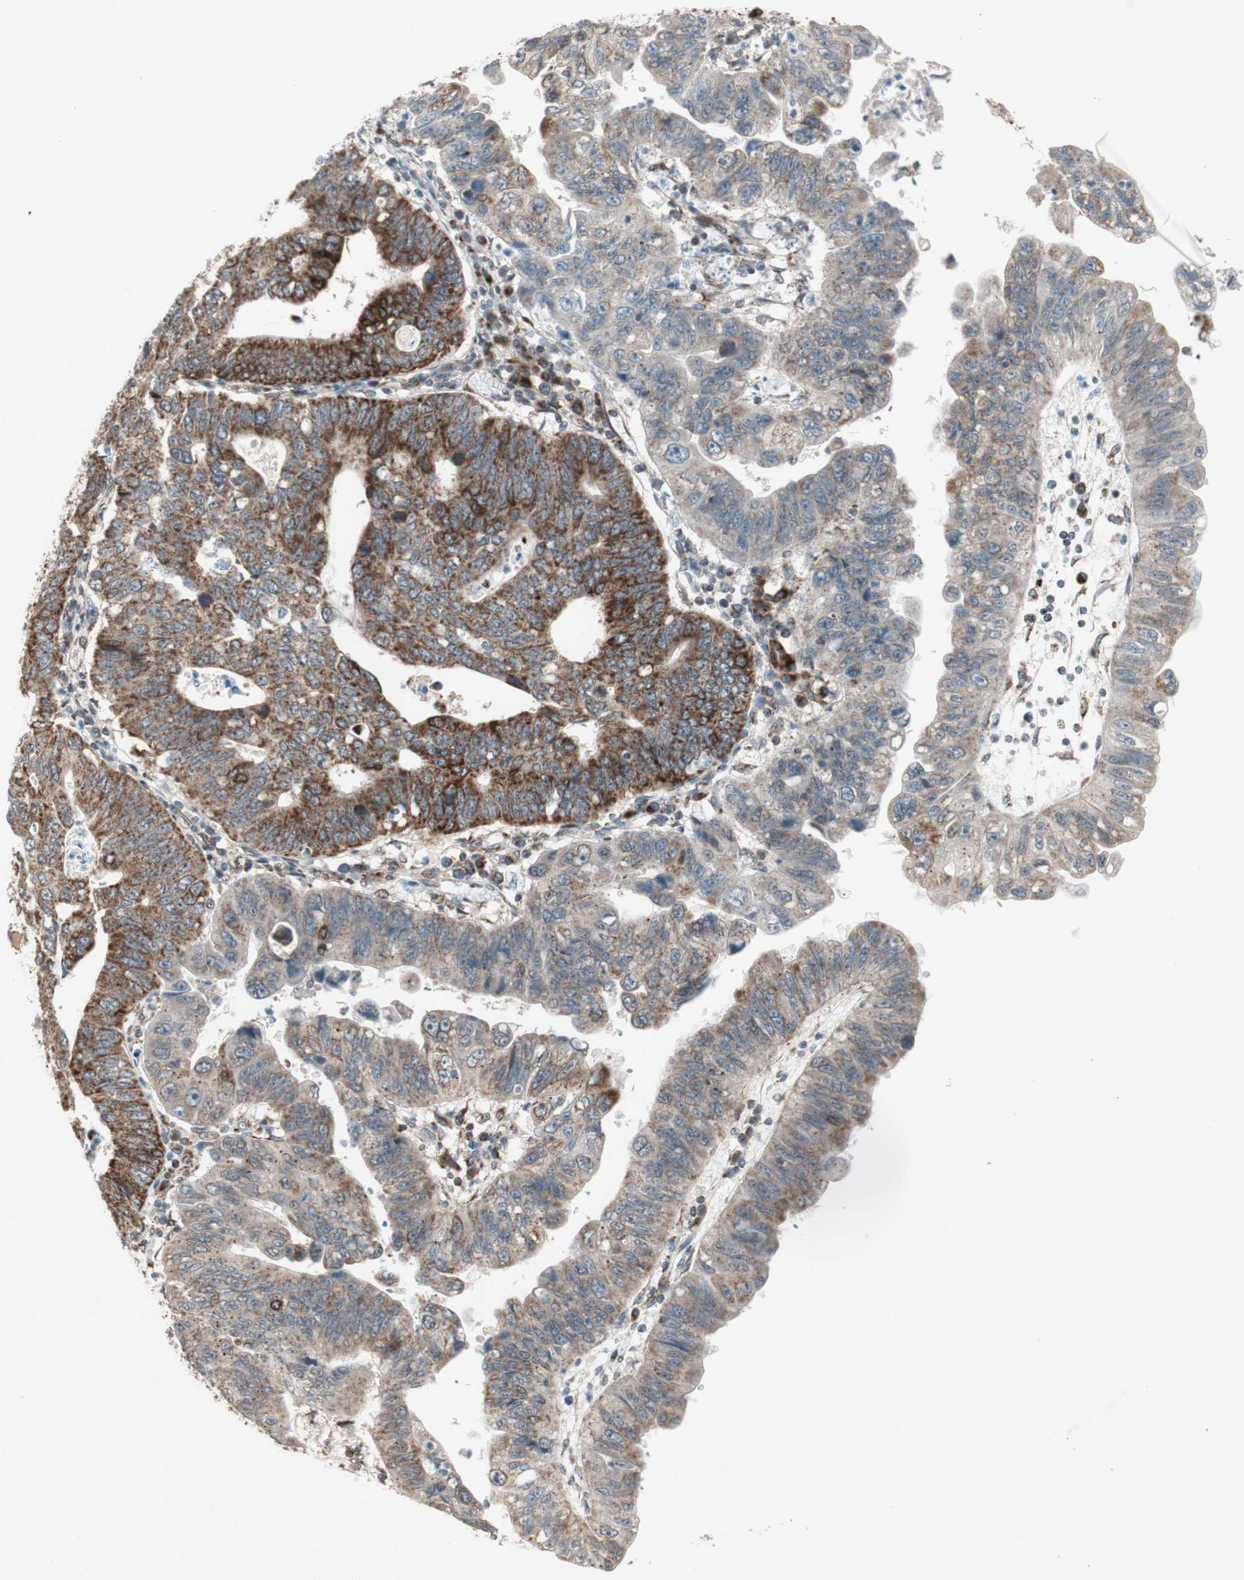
{"staining": {"intensity": "strong", "quantity": ">75%", "location": "cytoplasmic/membranous"}, "tissue": "stomach cancer", "cell_type": "Tumor cells", "image_type": "cancer", "snomed": [{"axis": "morphology", "description": "Adenocarcinoma, NOS"}, {"axis": "topography", "description": "Stomach"}], "caption": "Protein positivity by immunohistochemistry reveals strong cytoplasmic/membranous expression in about >75% of tumor cells in stomach adenocarcinoma.", "gene": "NUP62", "patient": {"sex": "male", "age": 59}}